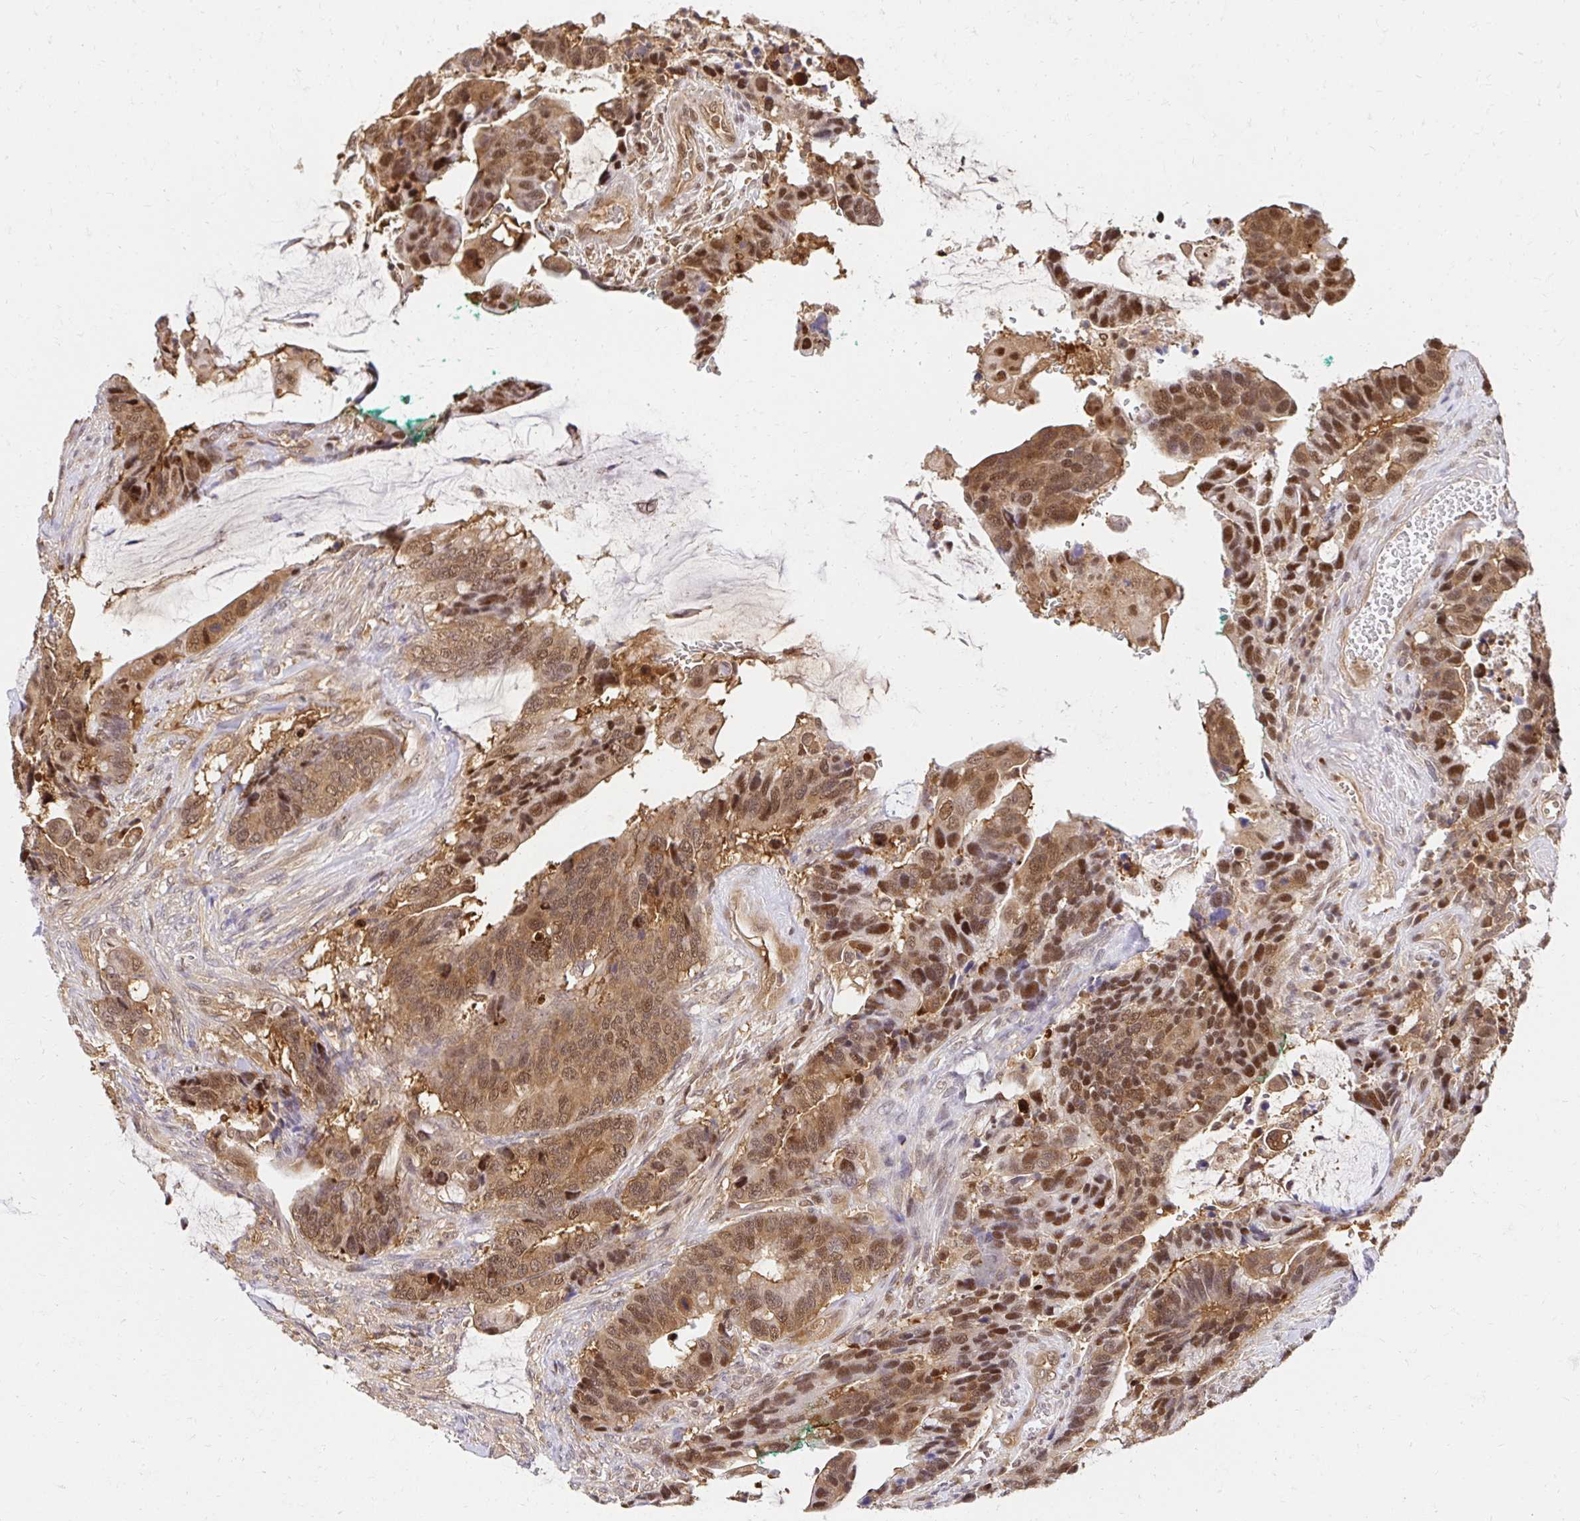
{"staining": {"intensity": "moderate", "quantity": ">75%", "location": "cytoplasmic/membranous,nuclear"}, "tissue": "colorectal cancer", "cell_type": "Tumor cells", "image_type": "cancer", "snomed": [{"axis": "morphology", "description": "Adenocarcinoma, NOS"}, {"axis": "topography", "description": "Rectum"}], "caption": "The micrograph shows staining of adenocarcinoma (colorectal), revealing moderate cytoplasmic/membranous and nuclear protein staining (brown color) within tumor cells.", "gene": "PSMA4", "patient": {"sex": "female", "age": 59}}